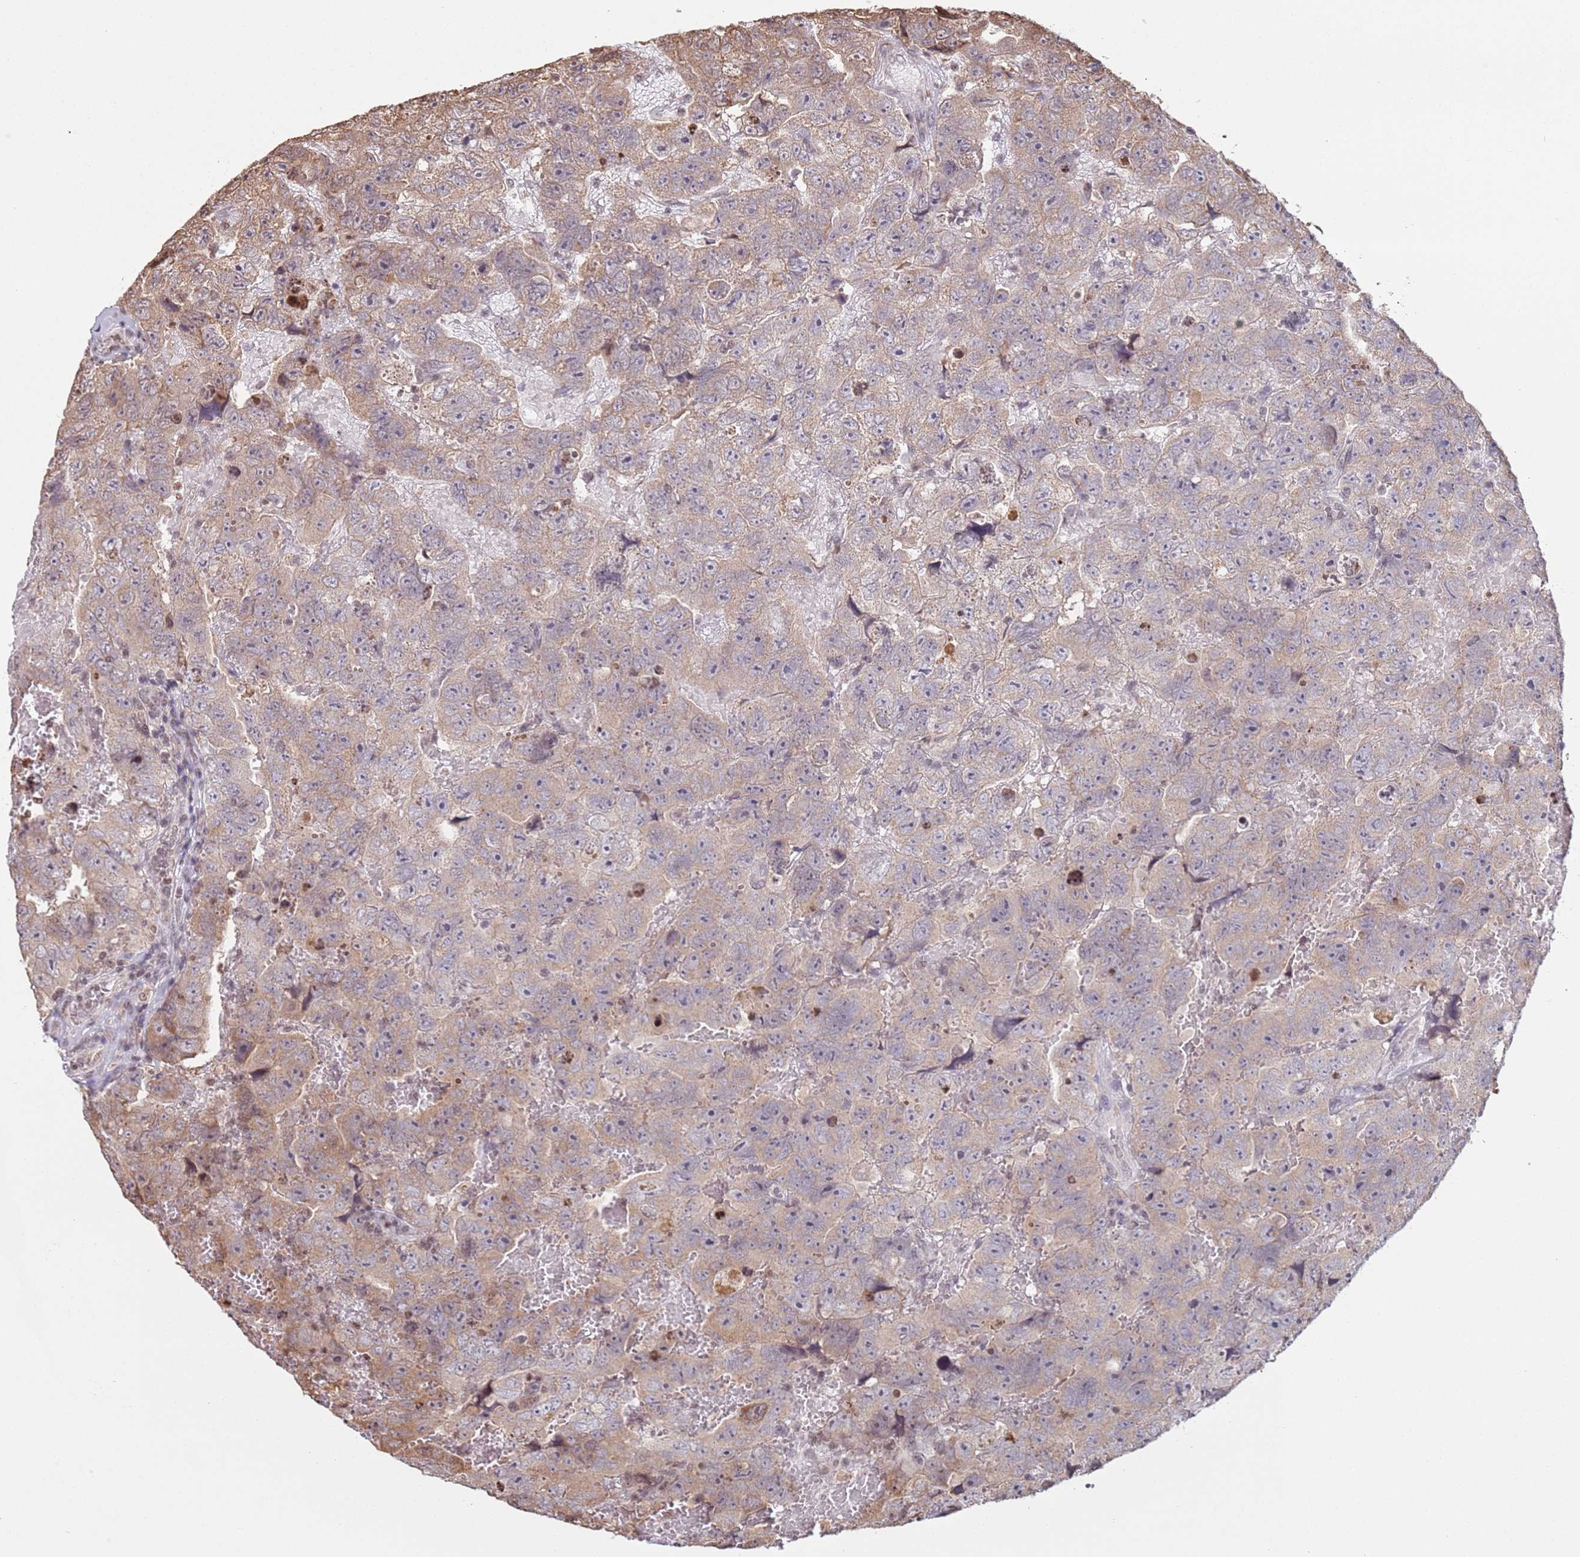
{"staining": {"intensity": "weak", "quantity": ">75%", "location": "cytoplasmic/membranous"}, "tissue": "testis cancer", "cell_type": "Tumor cells", "image_type": "cancer", "snomed": [{"axis": "morphology", "description": "Carcinoma, Embryonal, NOS"}, {"axis": "topography", "description": "Testis"}], "caption": "IHC image of human testis cancer (embryonal carcinoma) stained for a protein (brown), which reveals low levels of weak cytoplasmic/membranous positivity in about >75% of tumor cells.", "gene": "SCAF1", "patient": {"sex": "male", "age": 45}}